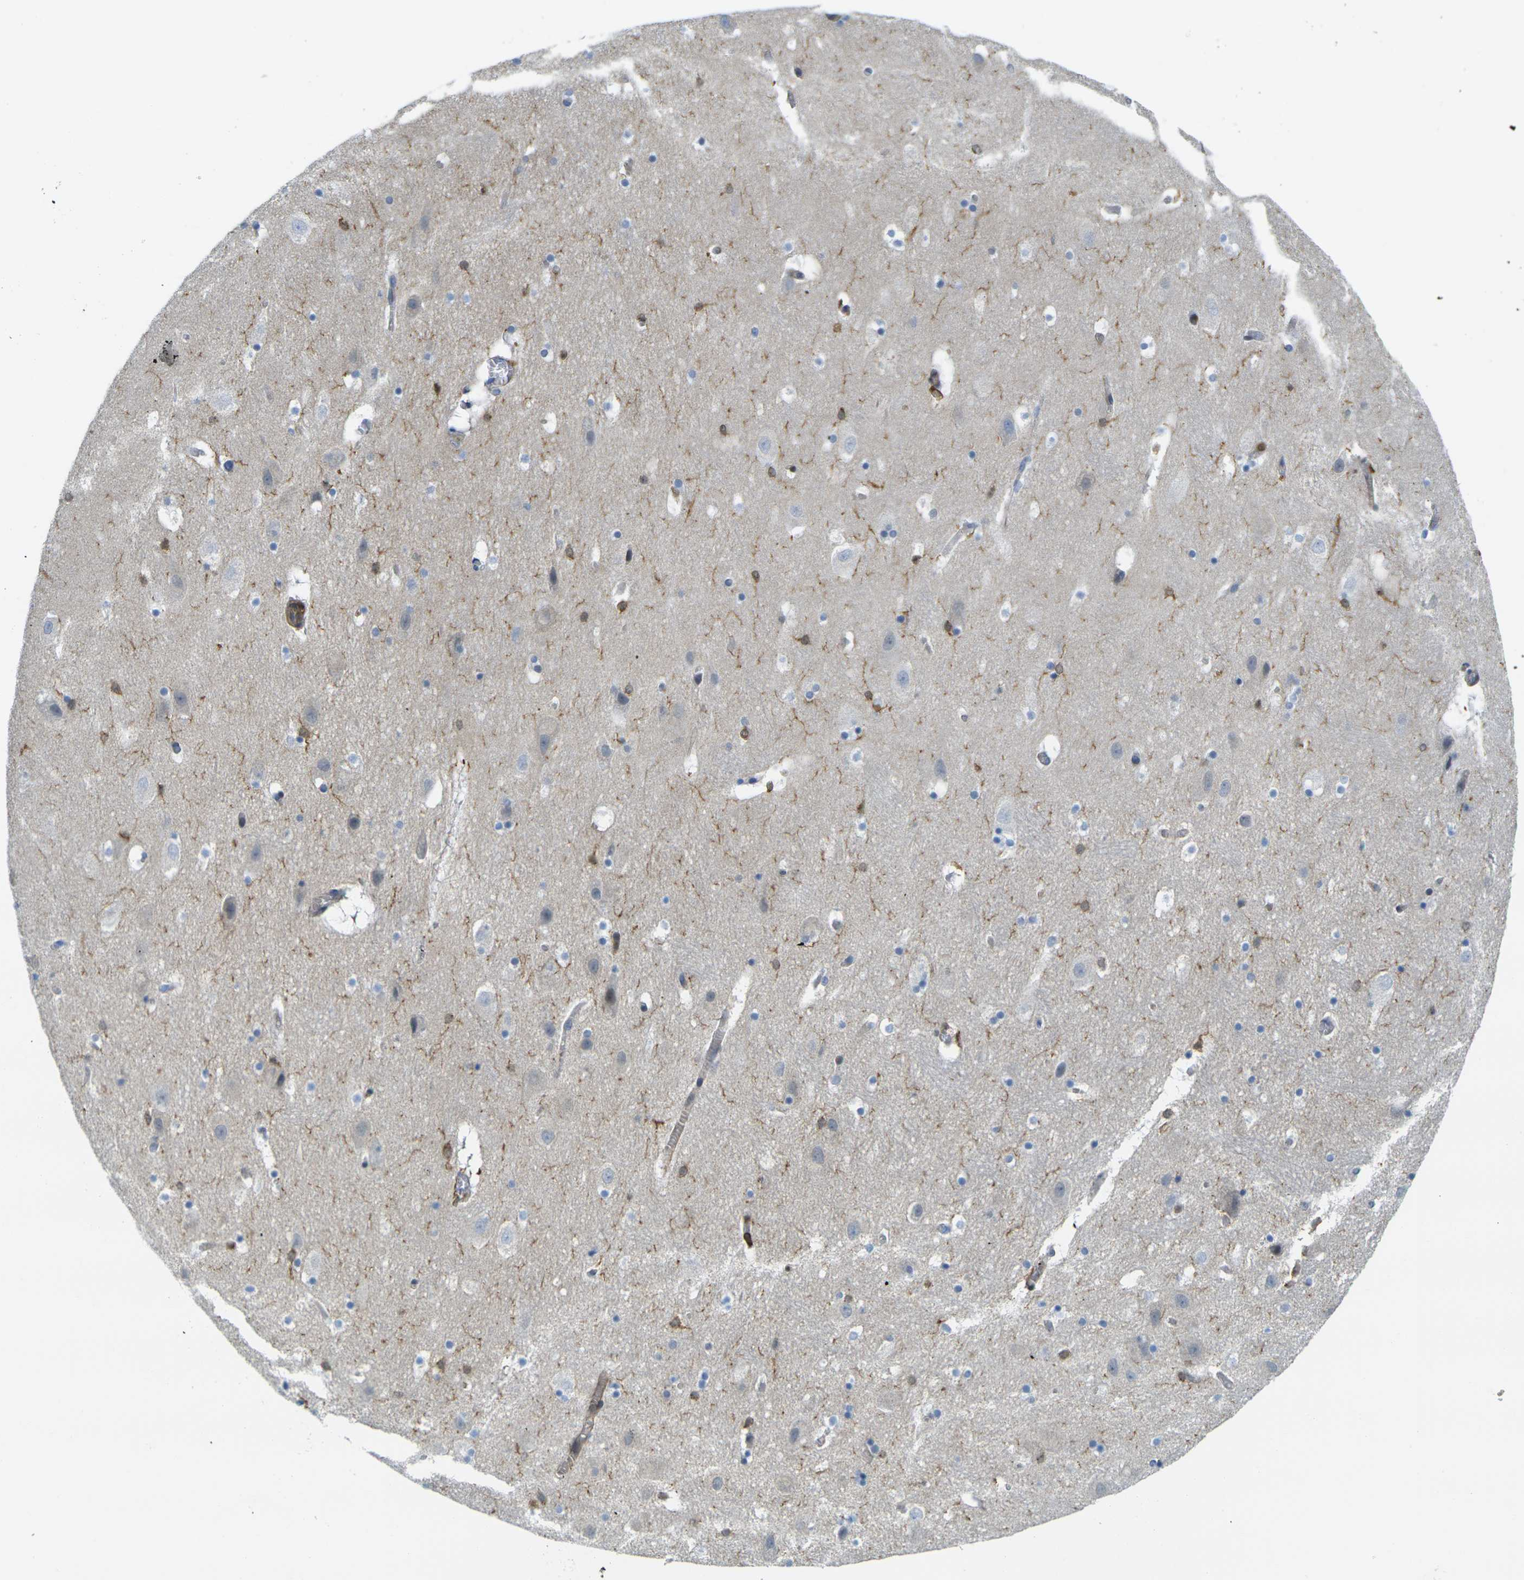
{"staining": {"intensity": "moderate", "quantity": "<25%", "location": "cytoplasmic/membranous"}, "tissue": "hippocampus", "cell_type": "Glial cells", "image_type": "normal", "snomed": [{"axis": "morphology", "description": "Normal tissue, NOS"}, {"axis": "topography", "description": "Hippocampus"}], "caption": "IHC micrograph of unremarkable hippocampus: human hippocampus stained using immunohistochemistry shows low levels of moderate protein expression localized specifically in the cytoplasmic/membranous of glial cells, appearing as a cytoplasmic/membranous brown color.", "gene": "LASP1", "patient": {"sex": "male", "age": 45}}